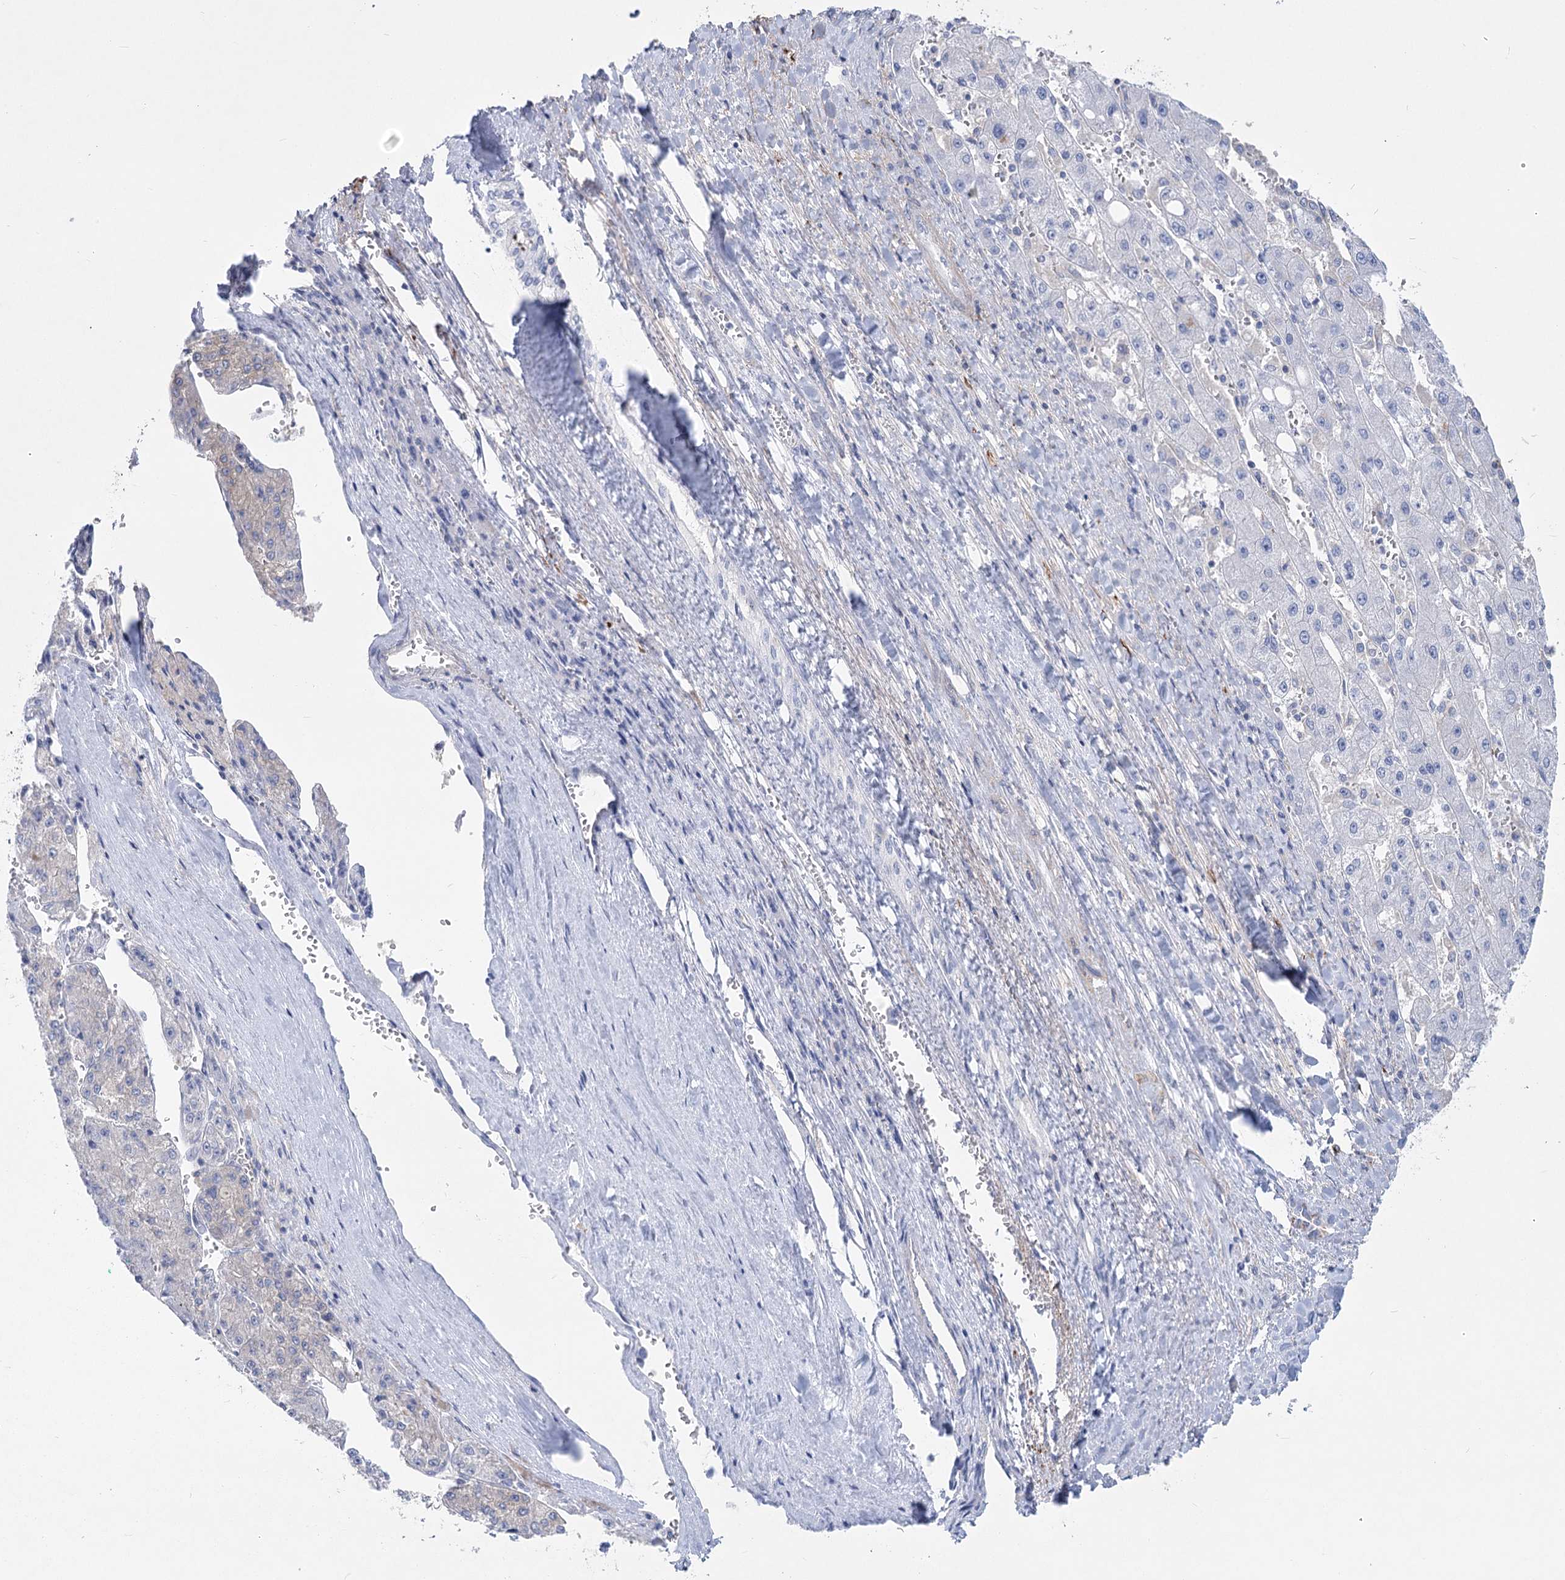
{"staining": {"intensity": "negative", "quantity": "none", "location": "none"}, "tissue": "liver cancer", "cell_type": "Tumor cells", "image_type": "cancer", "snomed": [{"axis": "morphology", "description": "Carcinoma, Hepatocellular, NOS"}, {"axis": "topography", "description": "Liver"}], "caption": "Immunohistochemistry (IHC) of liver cancer demonstrates no positivity in tumor cells.", "gene": "PCDHA1", "patient": {"sex": "female", "age": 73}}